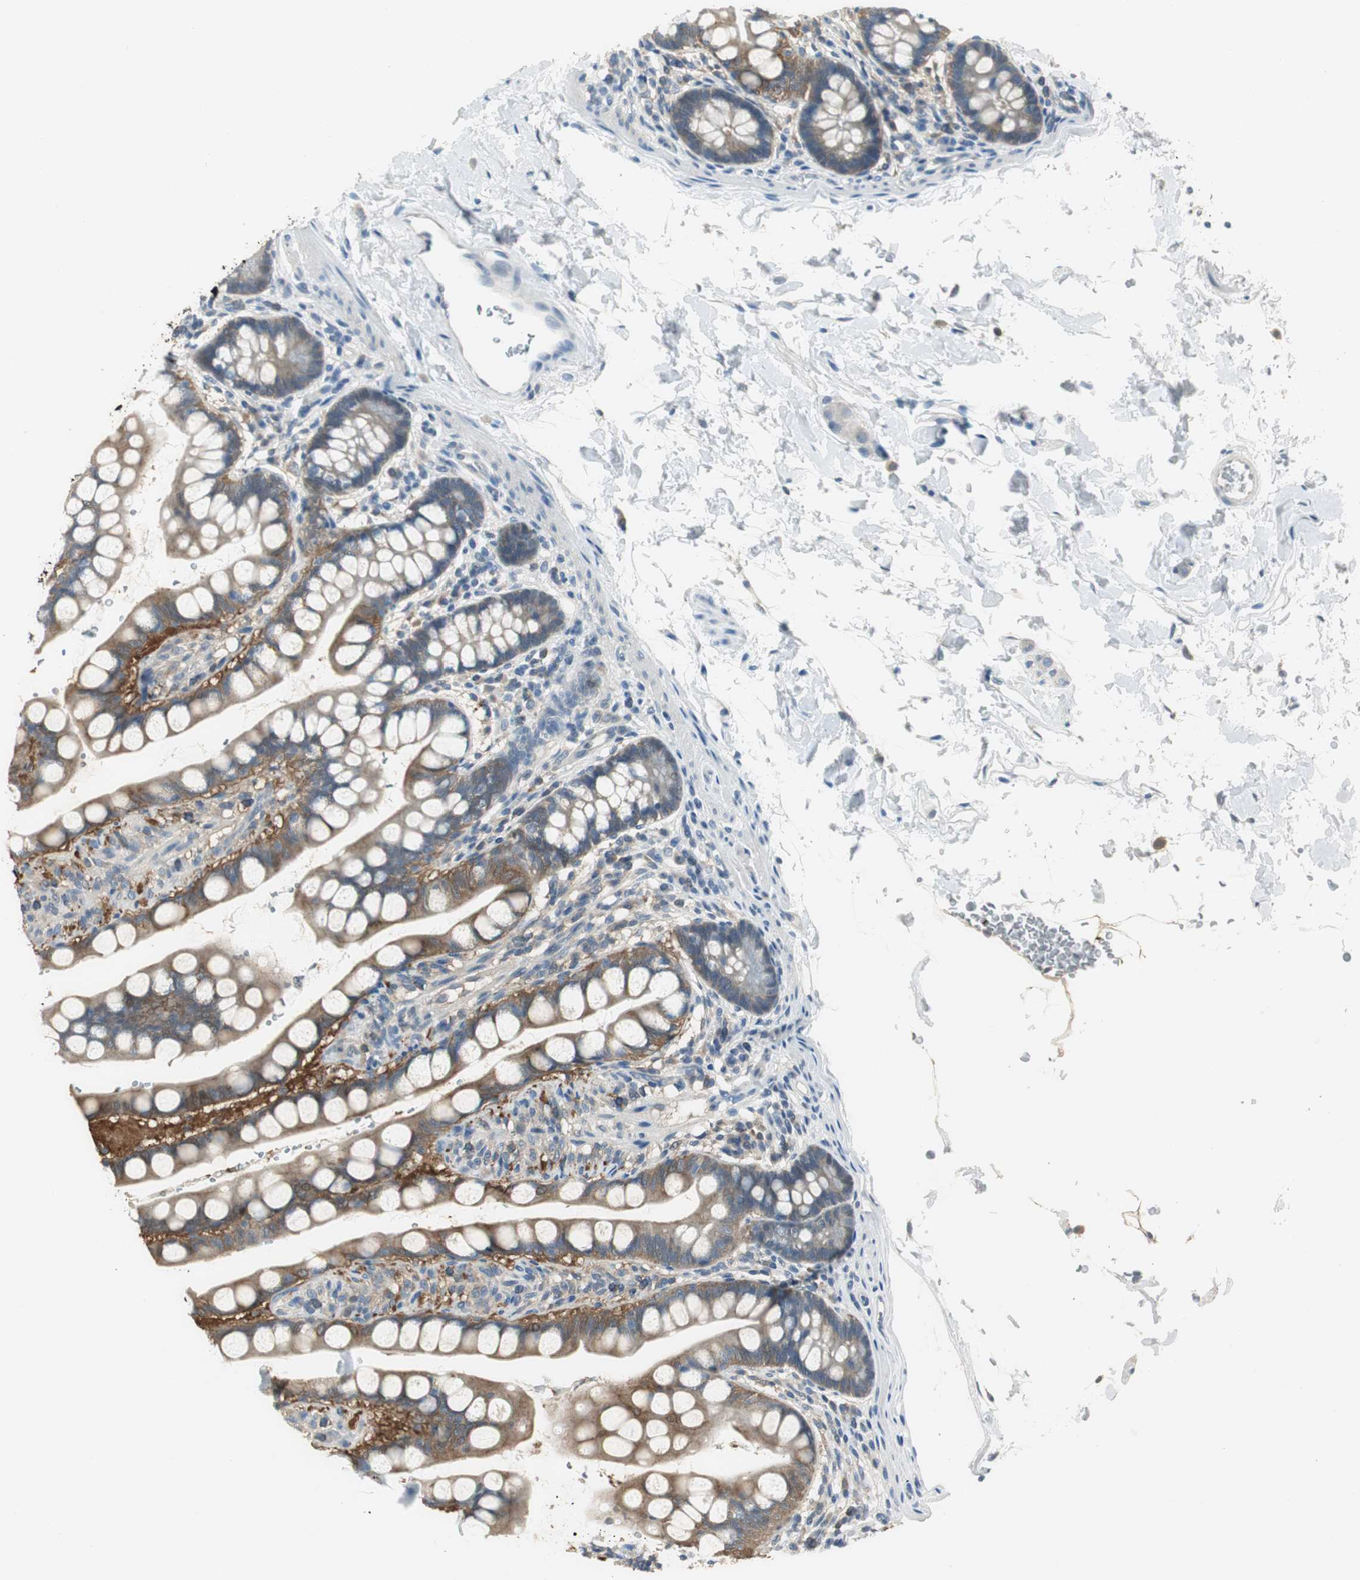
{"staining": {"intensity": "strong", "quantity": ">75%", "location": "cytoplasmic/membranous"}, "tissue": "small intestine", "cell_type": "Glandular cells", "image_type": "normal", "snomed": [{"axis": "morphology", "description": "Normal tissue, NOS"}, {"axis": "topography", "description": "Small intestine"}], "caption": "High-magnification brightfield microscopy of benign small intestine stained with DAB (brown) and counterstained with hematoxylin (blue). glandular cells exhibit strong cytoplasmic/membranous positivity is identified in approximately>75% of cells.", "gene": "MSTO1", "patient": {"sex": "female", "age": 58}}